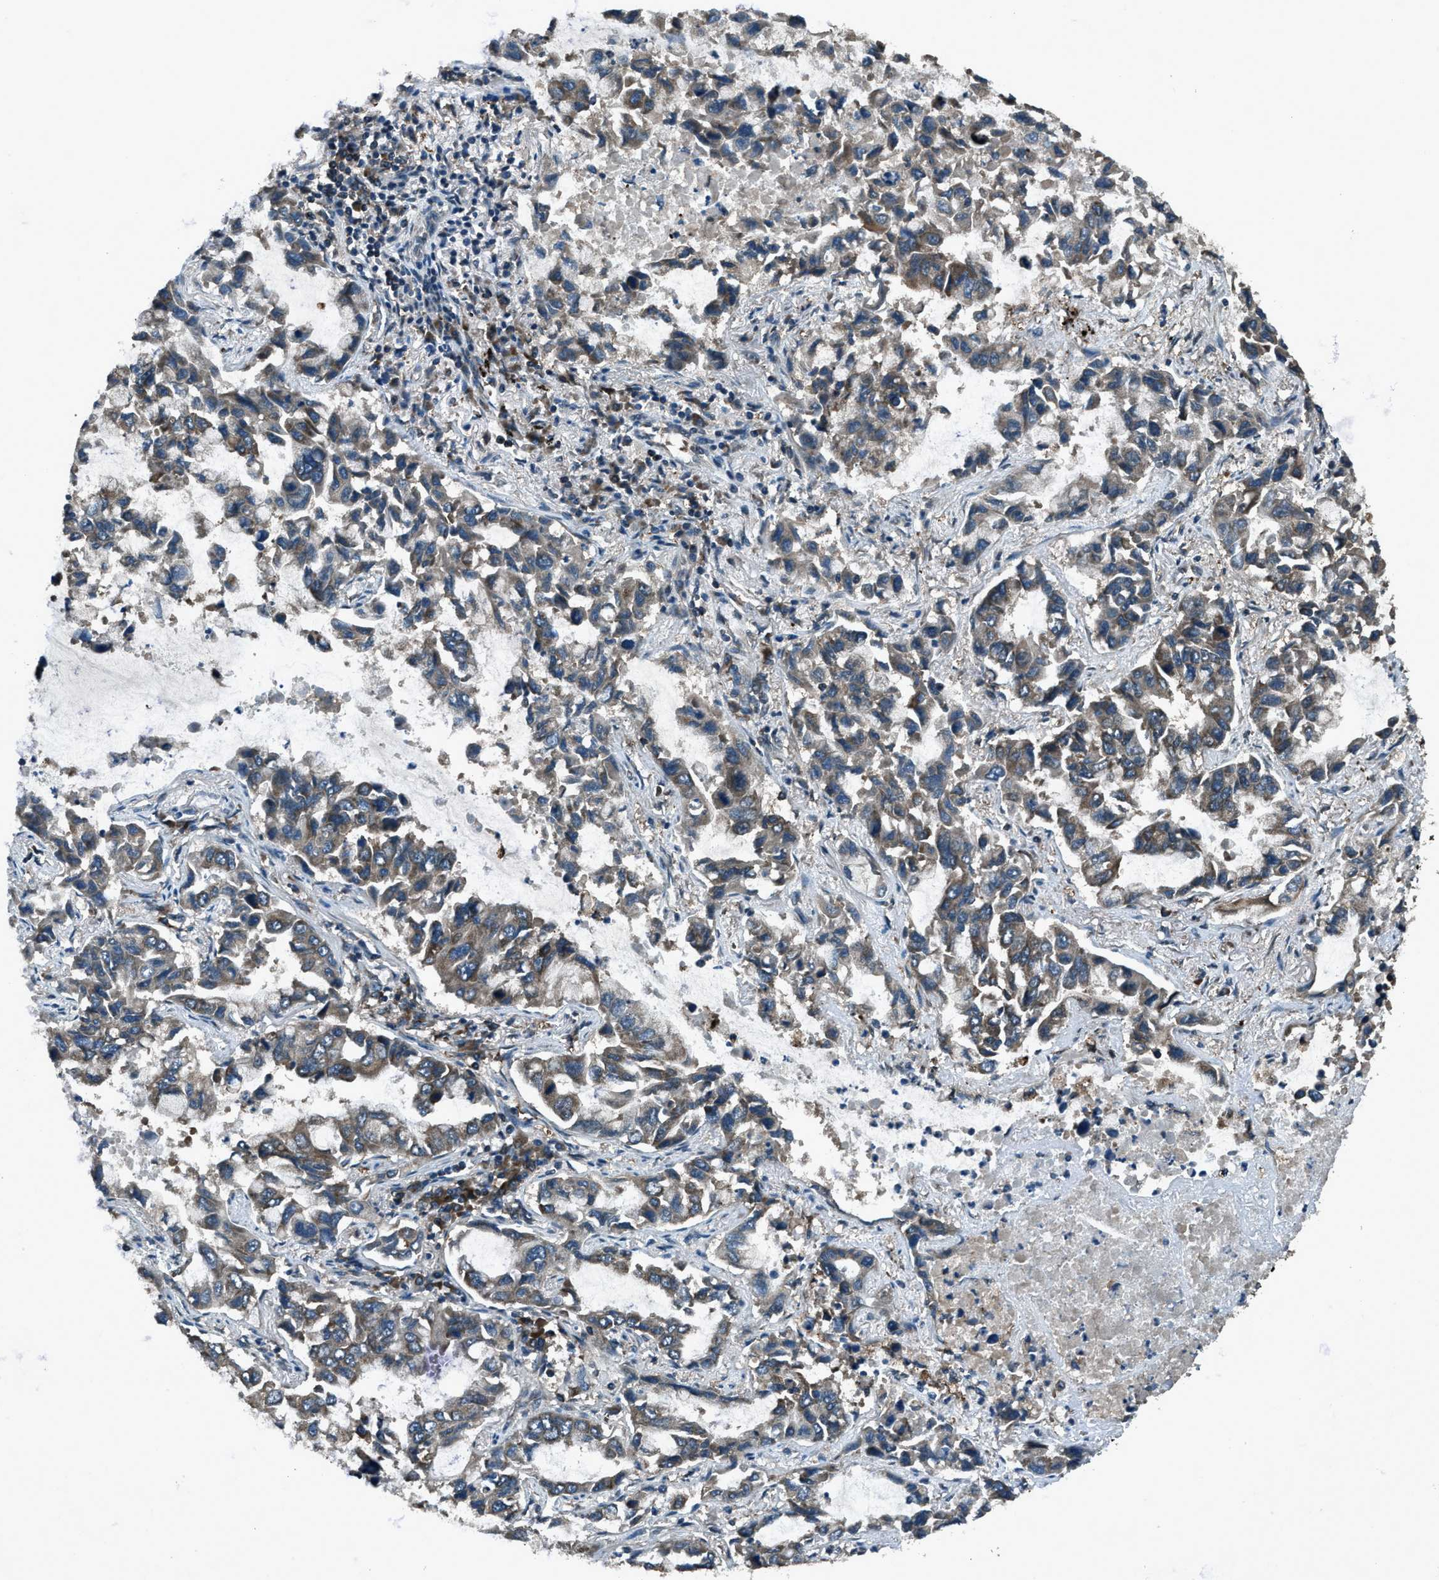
{"staining": {"intensity": "weak", "quantity": ">75%", "location": "cytoplasmic/membranous"}, "tissue": "lung cancer", "cell_type": "Tumor cells", "image_type": "cancer", "snomed": [{"axis": "morphology", "description": "Adenocarcinoma, NOS"}, {"axis": "topography", "description": "Lung"}], "caption": "Immunohistochemical staining of lung cancer exhibits weak cytoplasmic/membranous protein positivity in approximately >75% of tumor cells.", "gene": "TRIM4", "patient": {"sex": "male", "age": 64}}